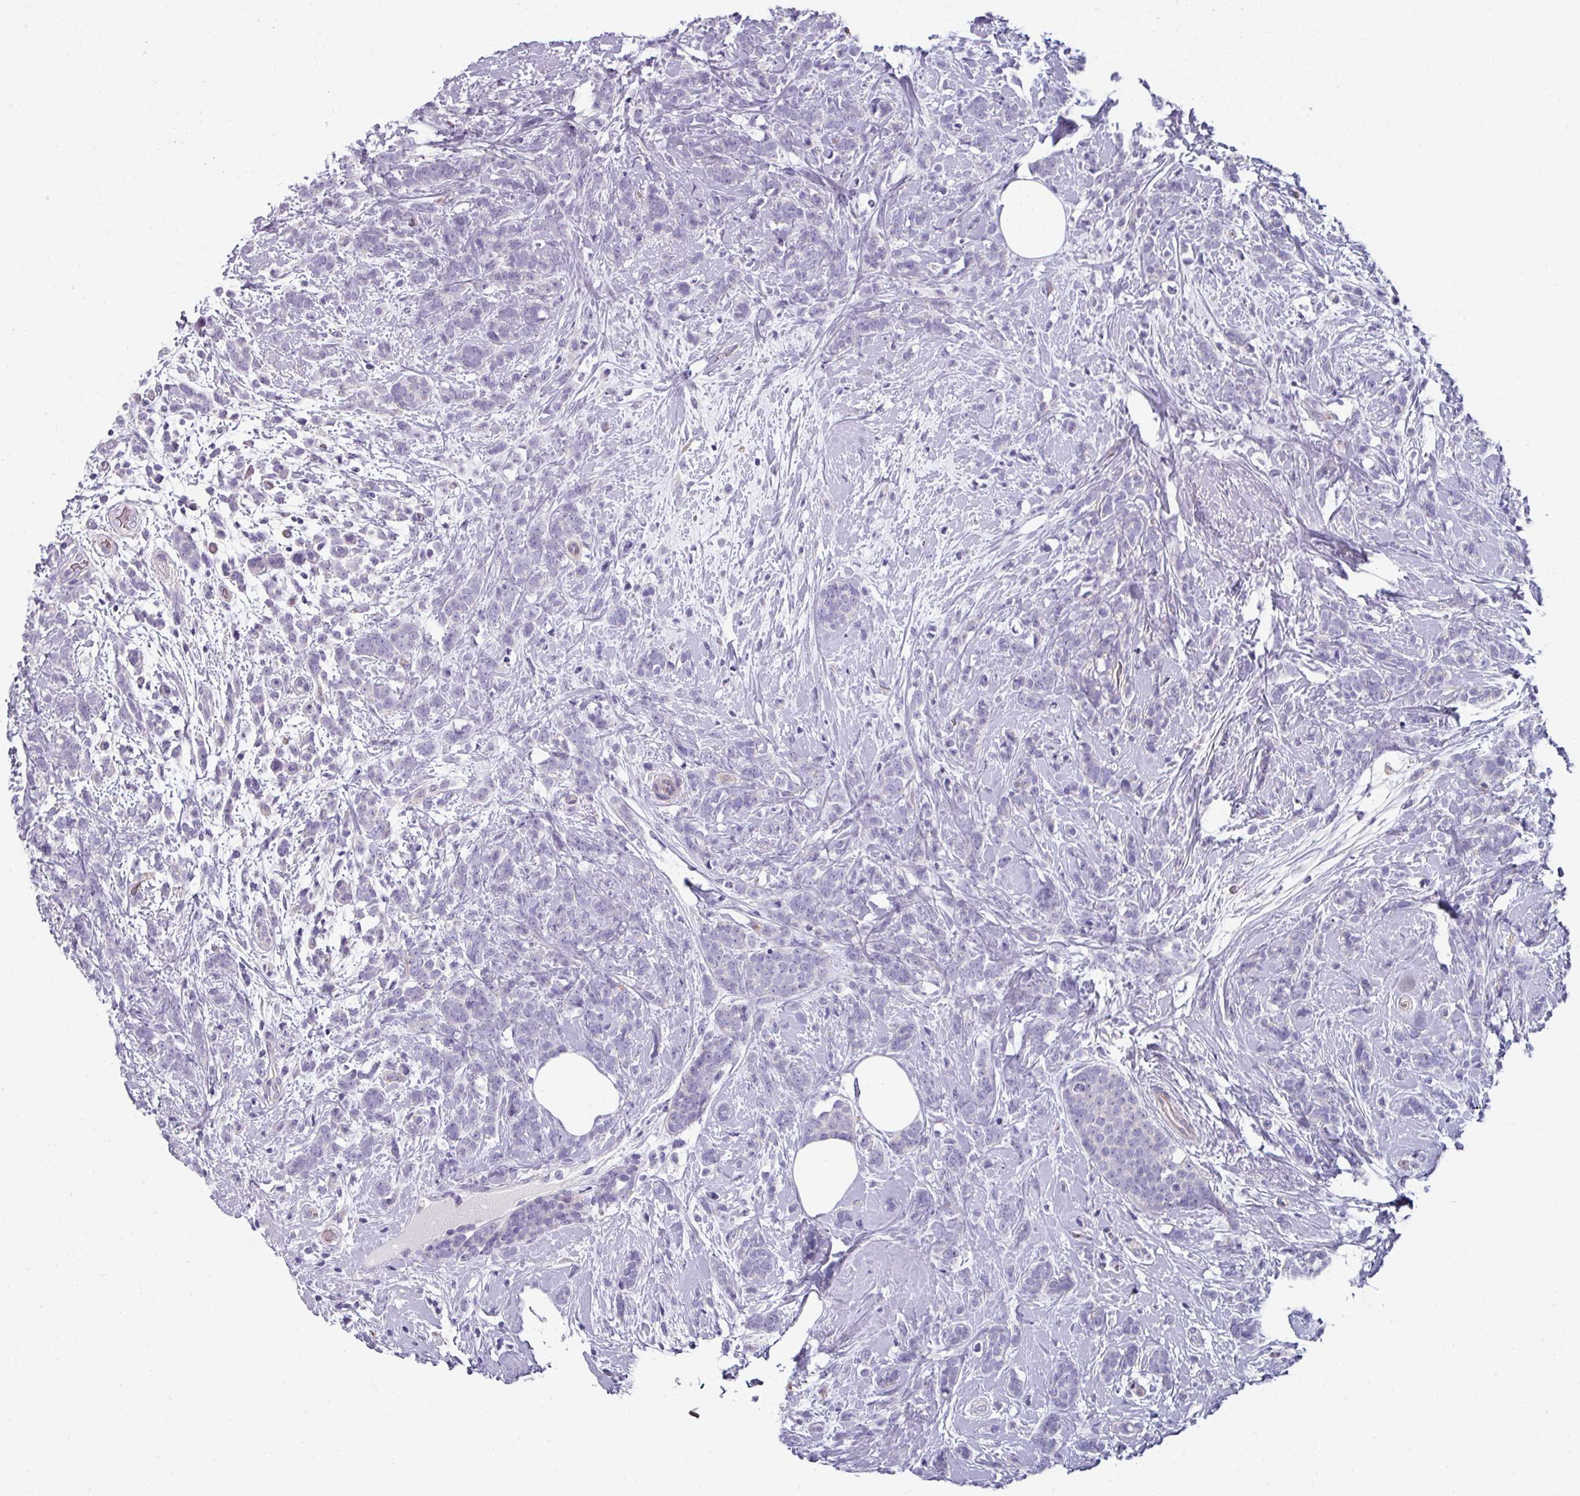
{"staining": {"intensity": "negative", "quantity": "none", "location": "none"}, "tissue": "breast cancer", "cell_type": "Tumor cells", "image_type": "cancer", "snomed": [{"axis": "morphology", "description": "Lobular carcinoma"}, {"axis": "topography", "description": "Breast"}], "caption": "This is an IHC photomicrograph of breast cancer. There is no positivity in tumor cells.", "gene": "SLC17A7", "patient": {"sex": "female", "age": 58}}